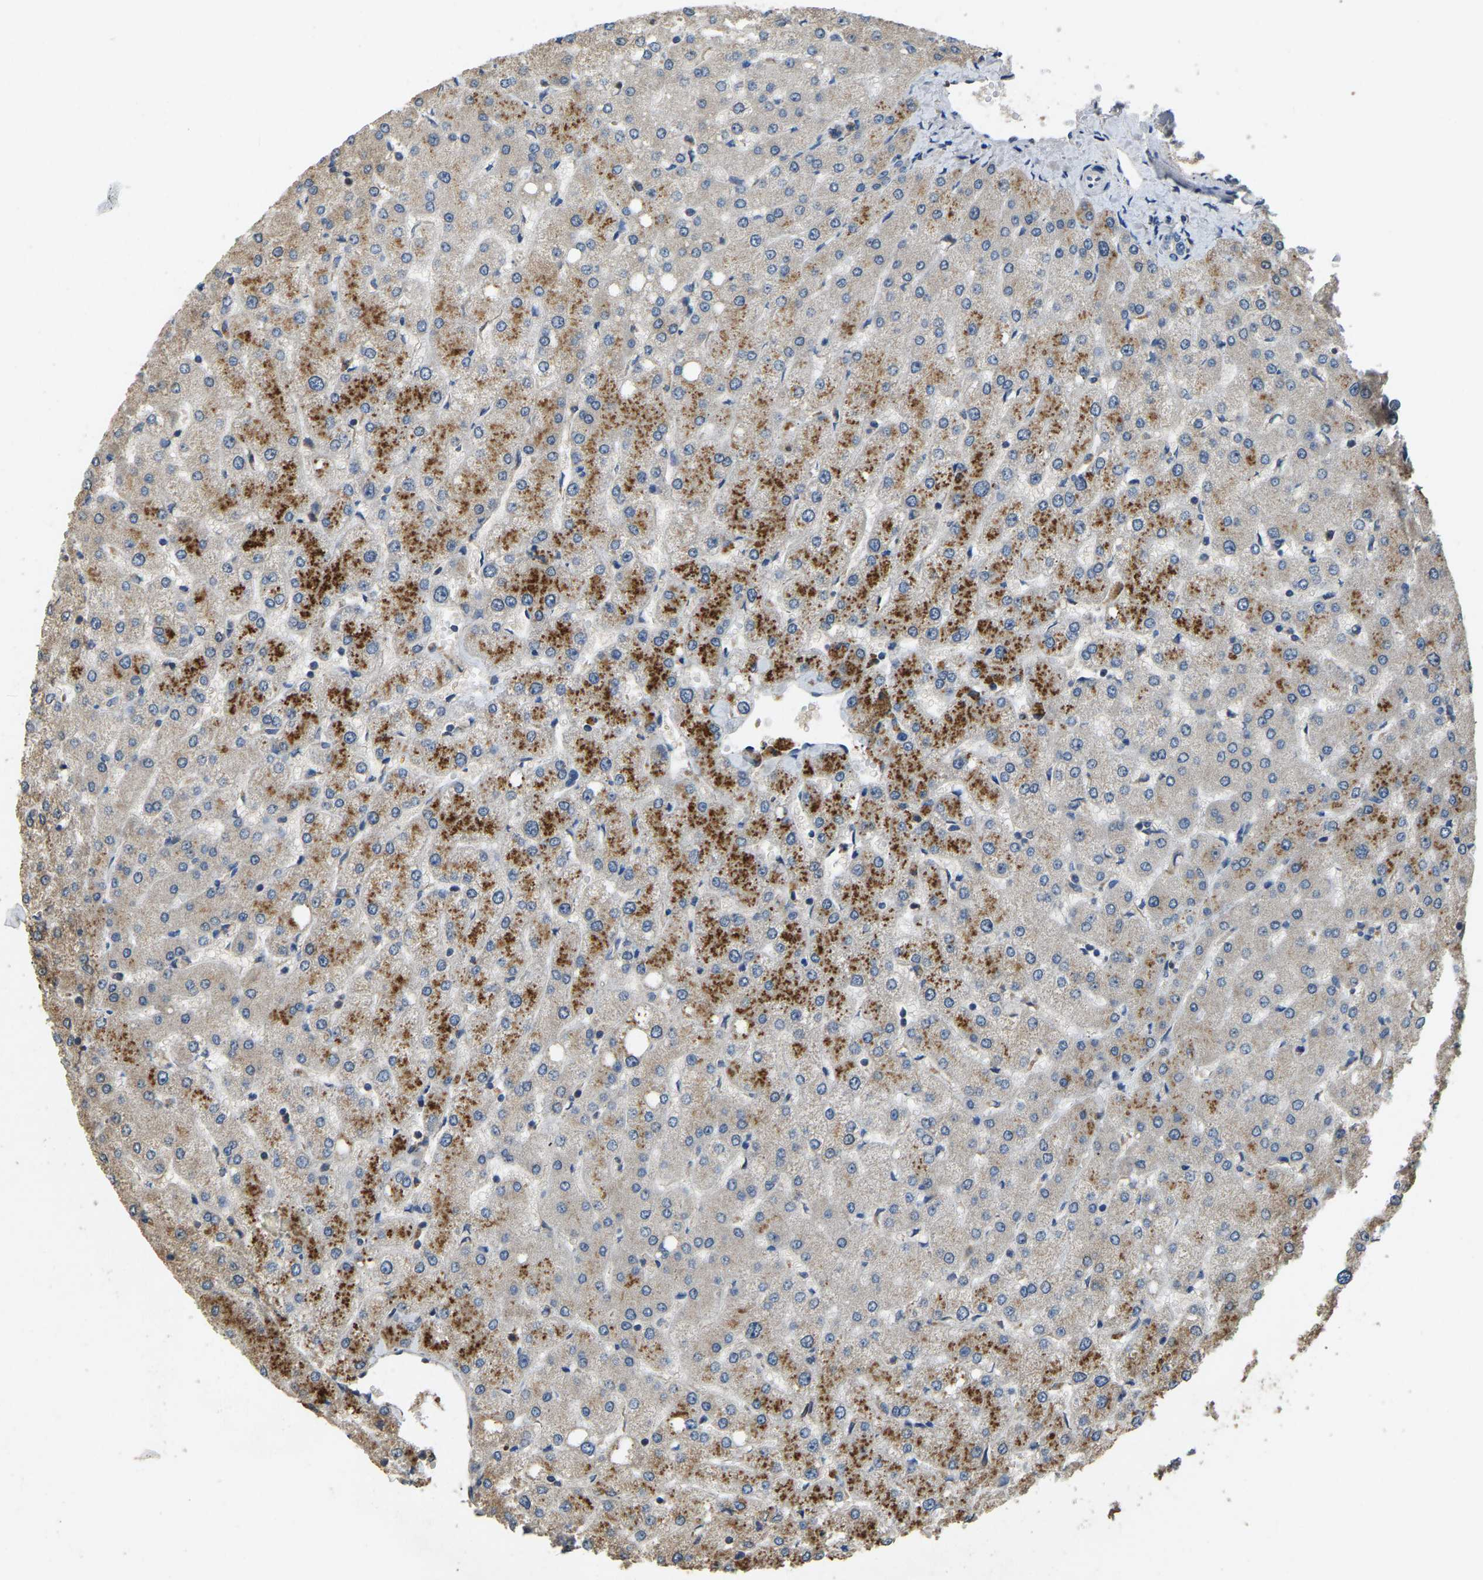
{"staining": {"intensity": "negative", "quantity": "none", "location": "none"}, "tissue": "liver", "cell_type": "Cholangiocytes", "image_type": "normal", "snomed": [{"axis": "morphology", "description": "Normal tissue, NOS"}, {"axis": "topography", "description": "Liver"}], "caption": "This is an immunohistochemistry photomicrograph of normal human liver. There is no expression in cholangiocytes.", "gene": "TUFM", "patient": {"sex": "female", "age": 54}}